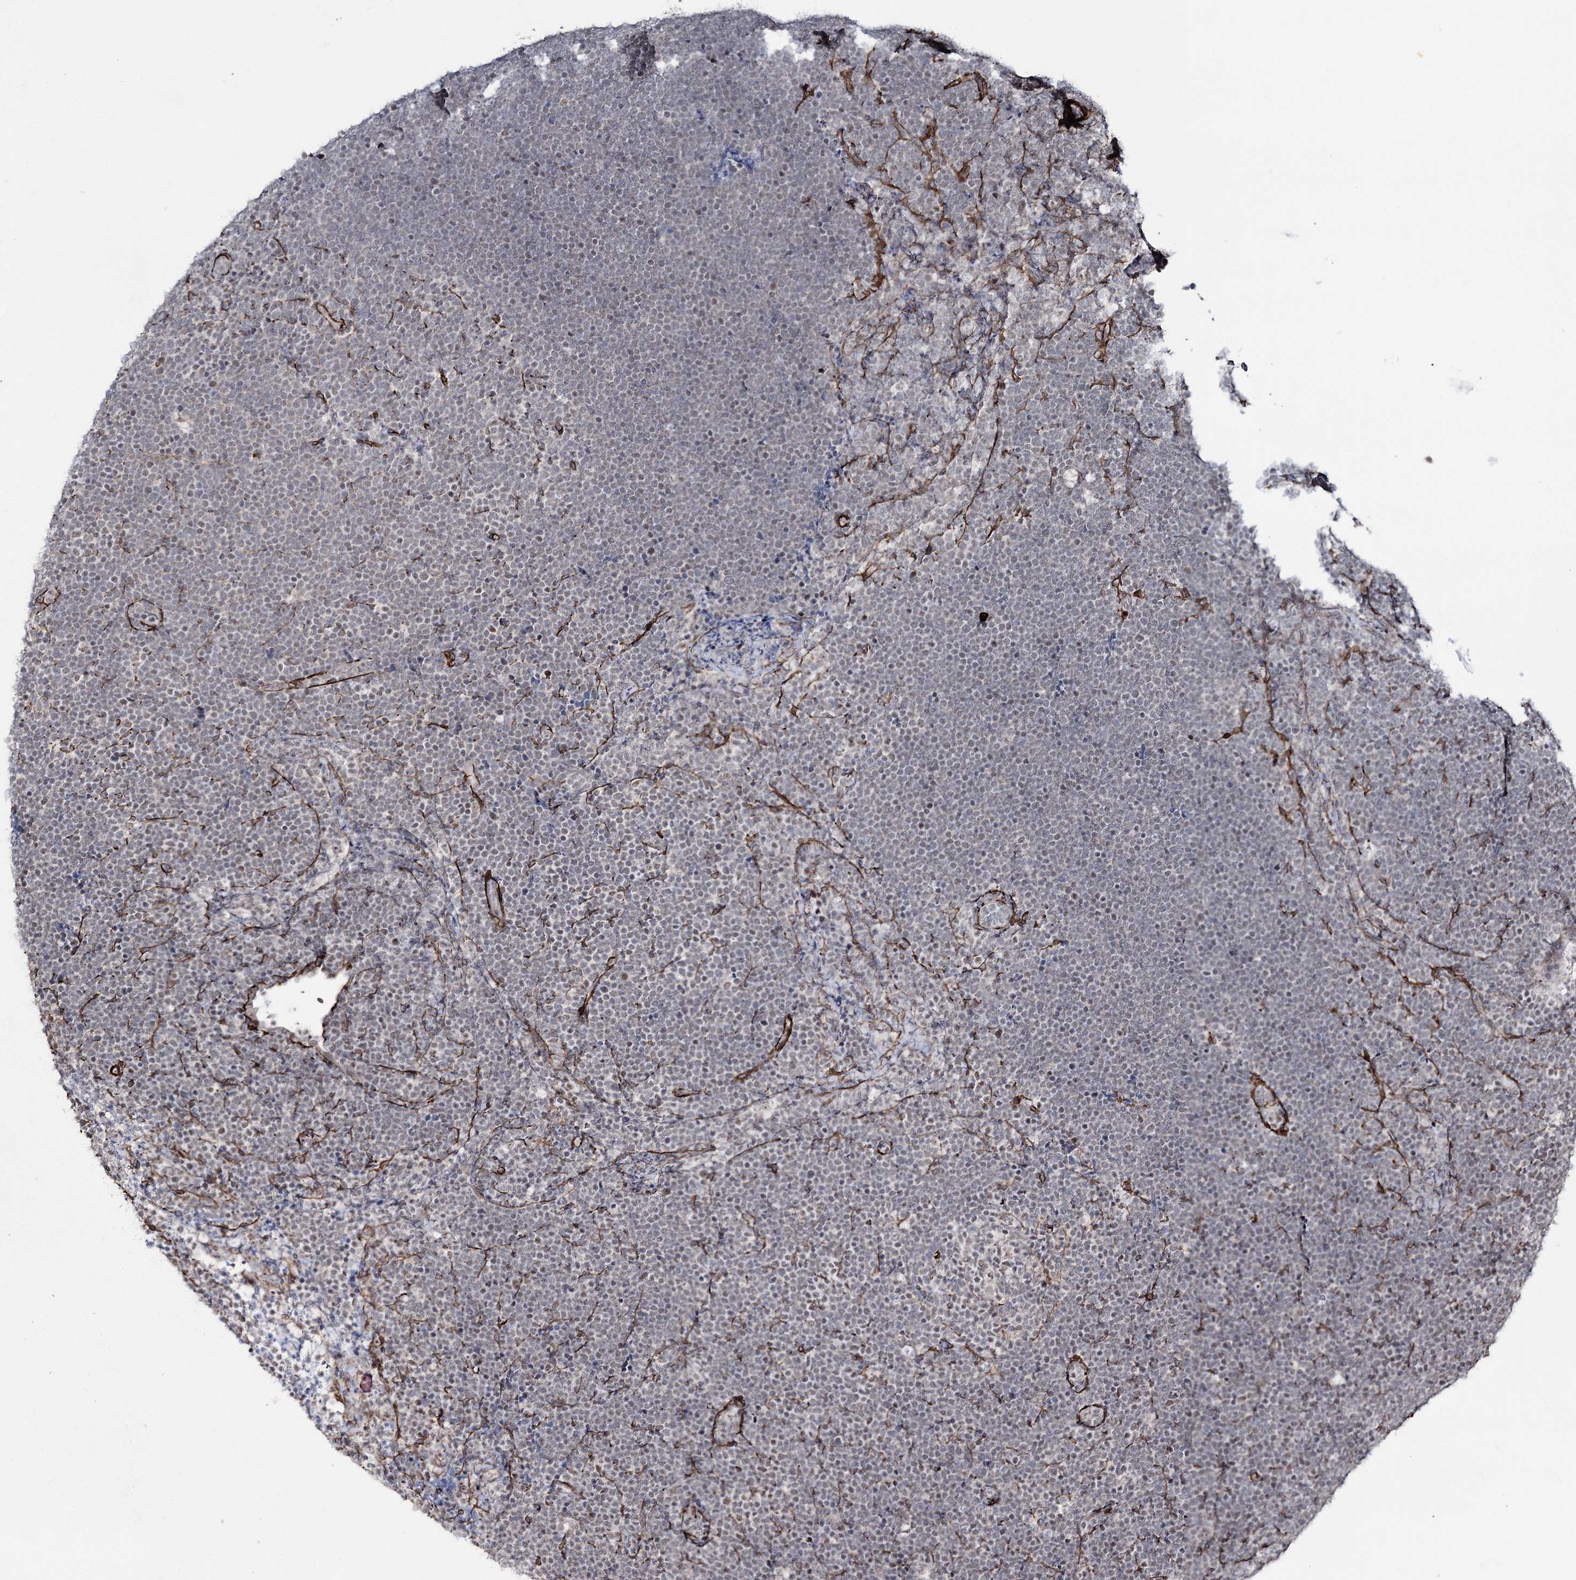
{"staining": {"intensity": "negative", "quantity": "none", "location": "none"}, "tissue": "lymphoma", "cell_type": "Tumor cells", "image_type": "cancer", "snomed": [{"axis": "morphology", "description": "Malignant lymphoma, non-Hodgkin's type, High grade"}, {"axis": "topography", "description": "Lymph node"}], "caption": "This is a histopathology image of immunohistochemistry staining of lymphoma, which shows no expression in tumor cells.", "gene": "CWF19L1", "patient": {"sex": "male", "age": 13}}